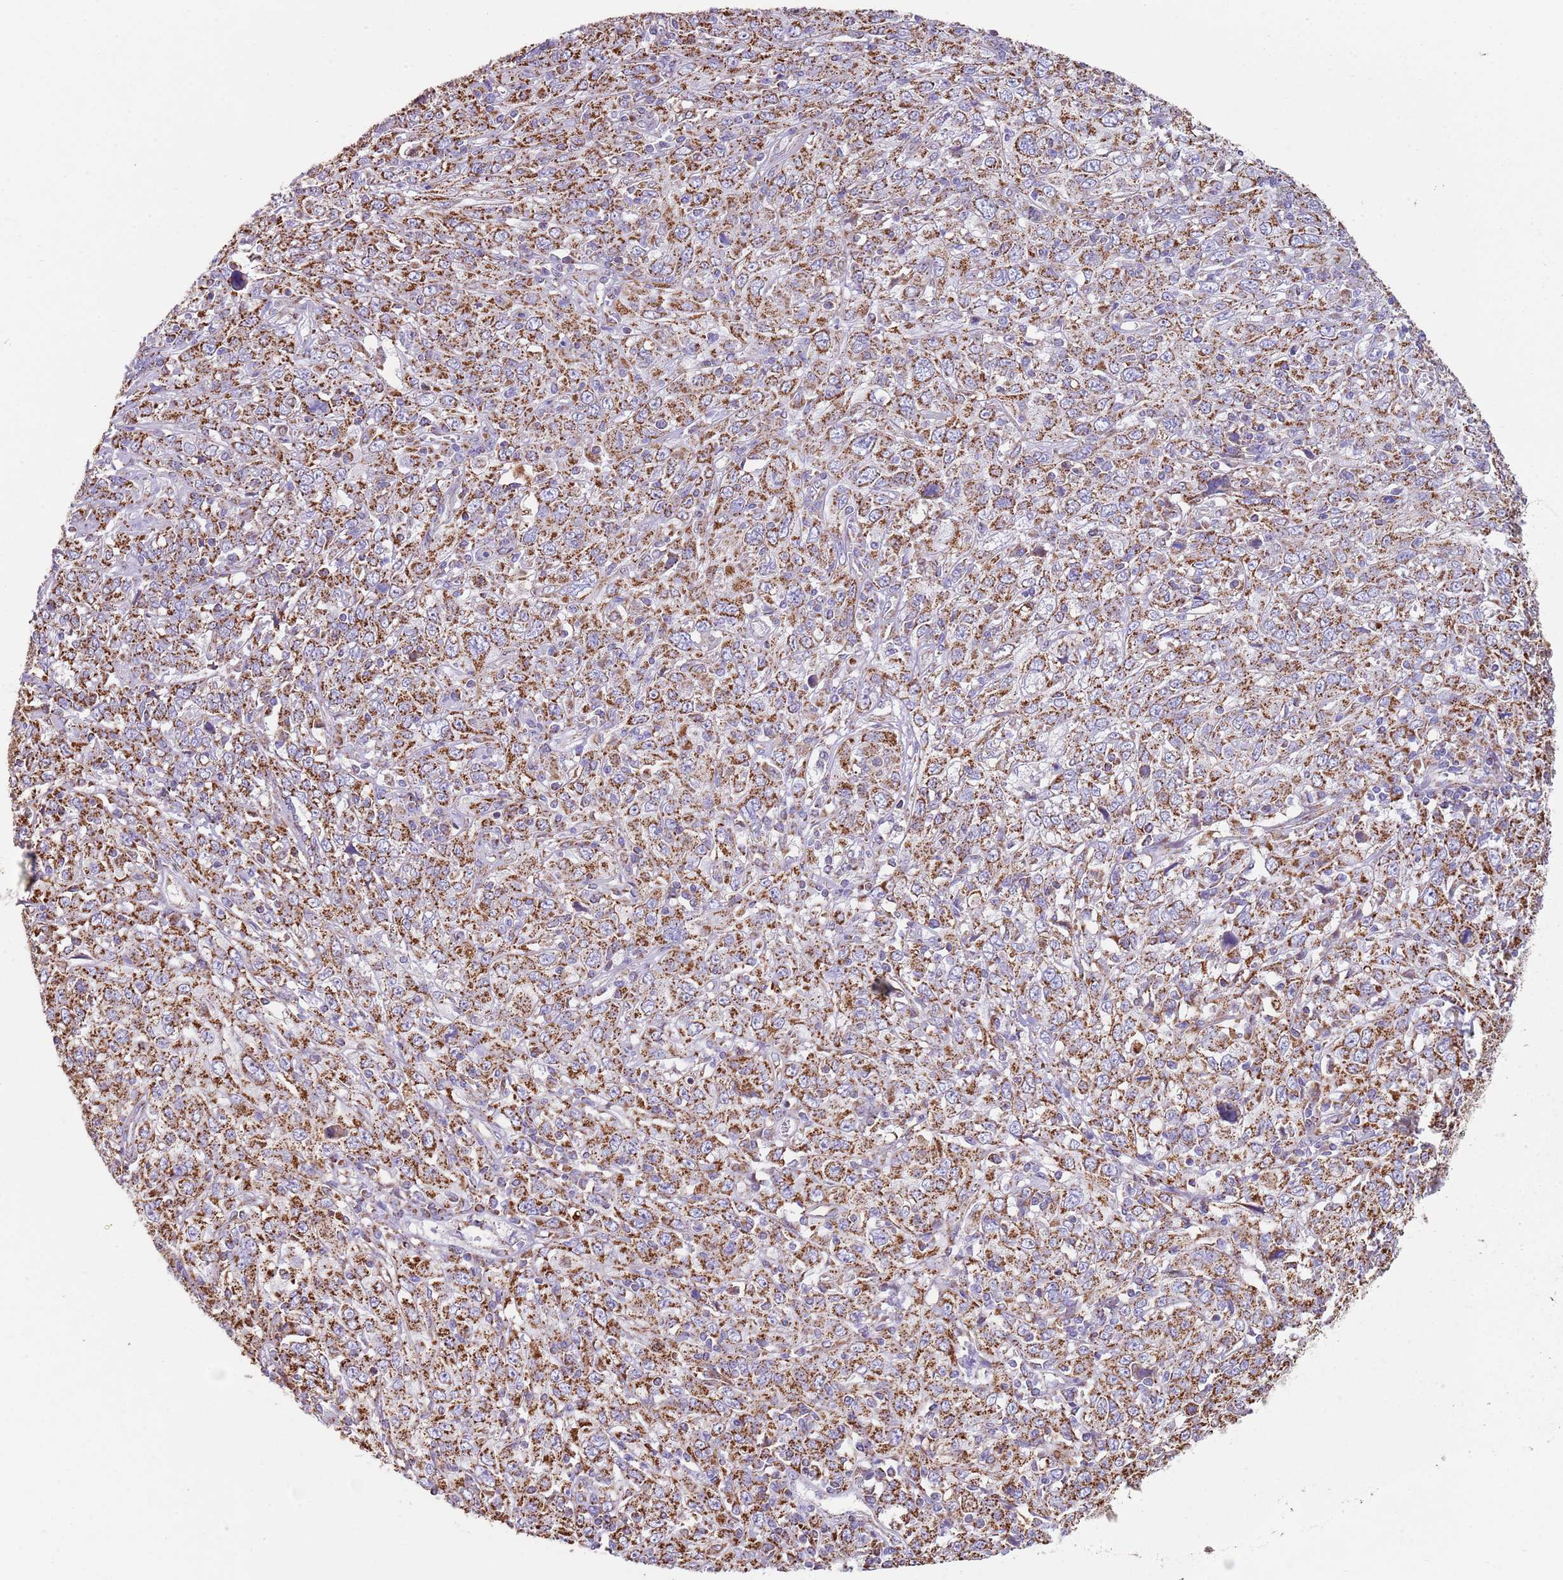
{"staining": {"intensity": "strong", "quantity": ">75%", "location": "cytoplasmic/membranous"}, "tissue": "cervical cancer", "cell_type": "Tumor cells", "image_type": "cancer", "snomed": [{"axis": "morphology", "description": "Squamous cell carcinoma, NOS"}, {"axis": "topography", "description": "Cervix"}], "caption": "Approximately >75% of tumor cells in human cervical cancer display strong cytoplasmic/membranous protein expression as visualized by brown immunohistochemical staining.", "gene": "TTLL1", "patient": {"sex": "female", "age": 46}}